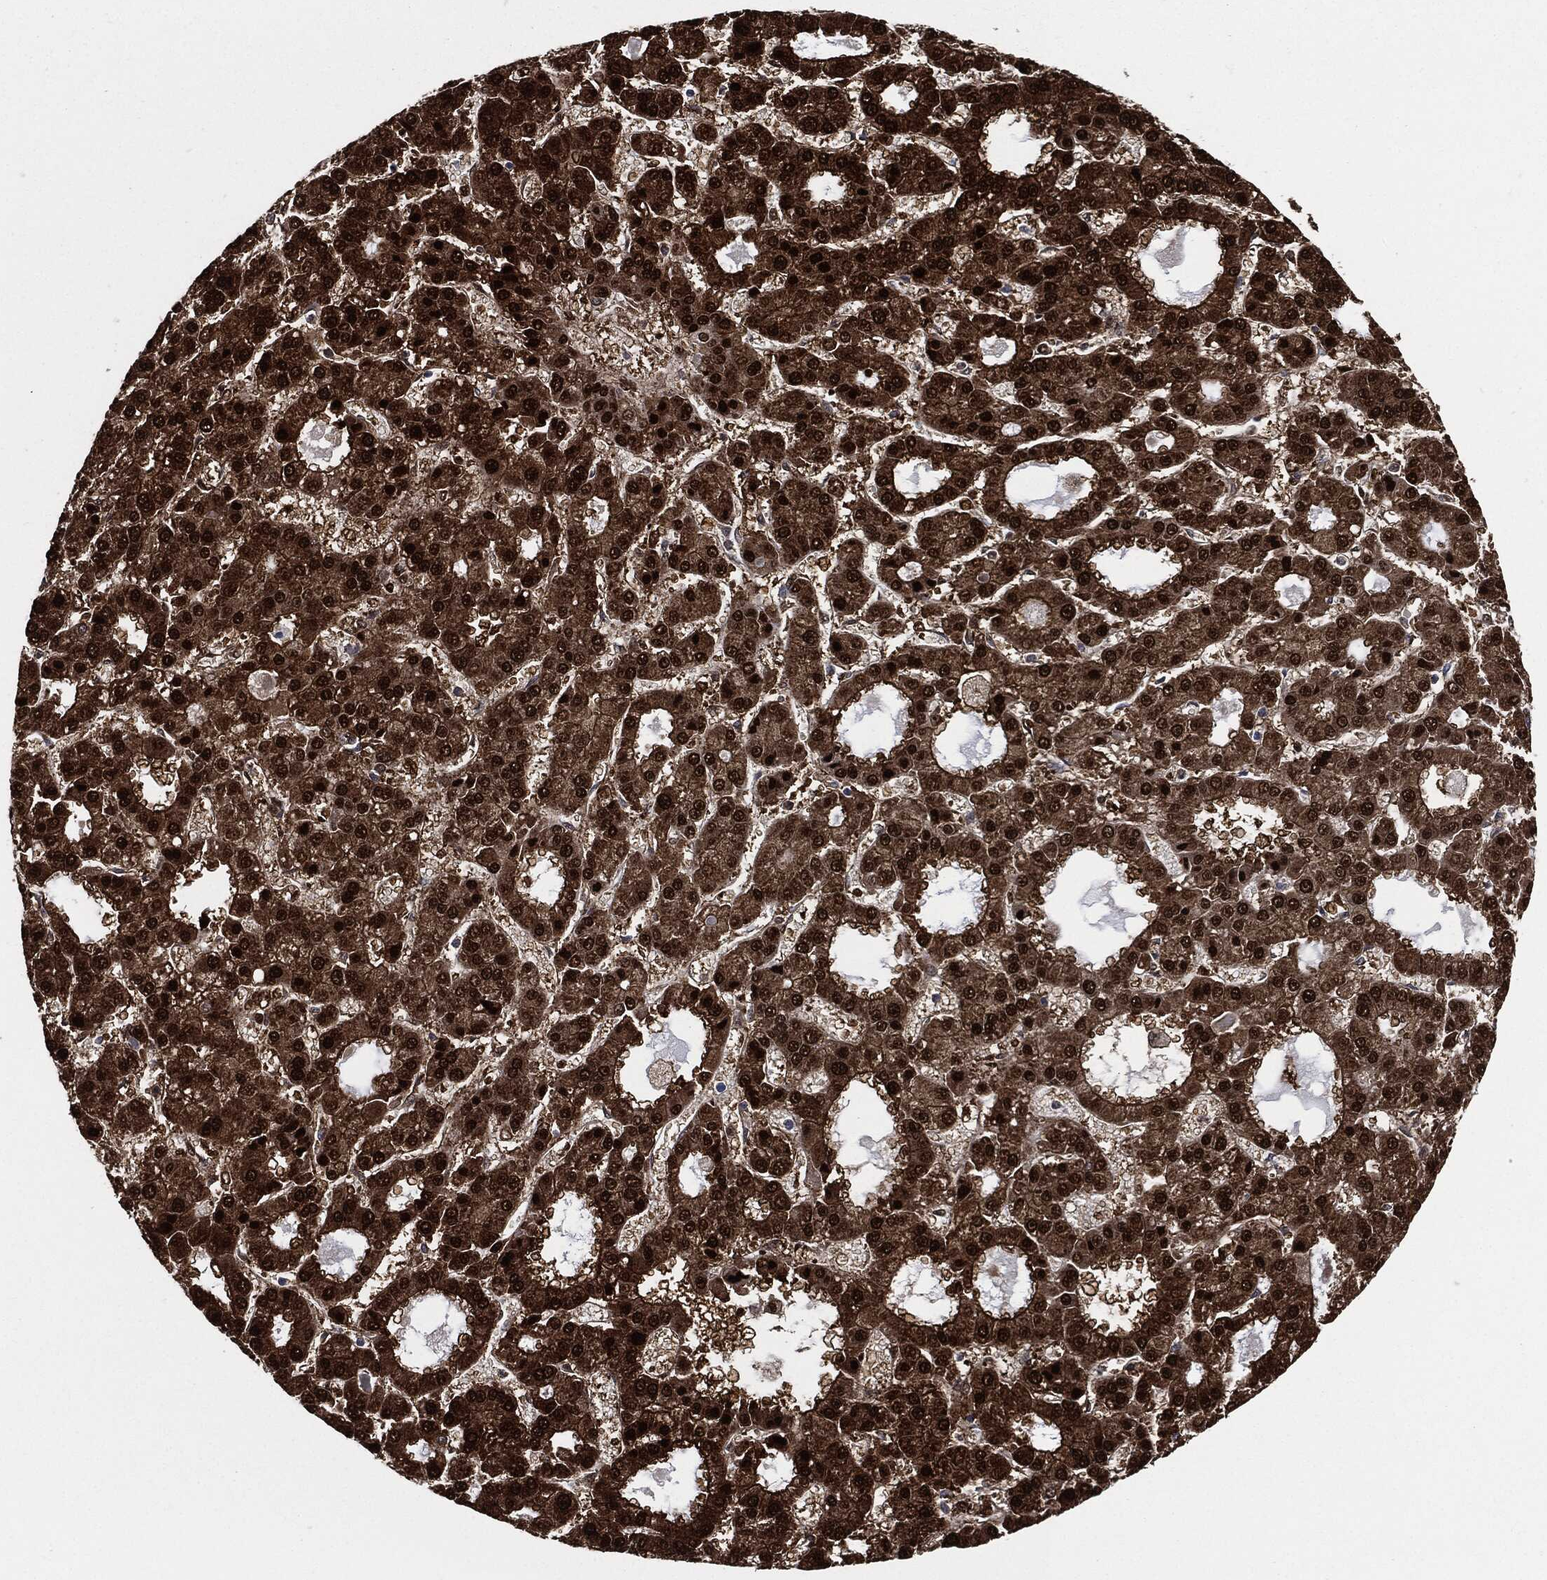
{"staining": {"intensity": "strong", "quantity": "25%-75%", "location": "cytoplasmic/membranous,nuclear"}, "tissue": "liver cancer", "cell_type": "Tumor cells", "image_type": "cancer", "snomed": [{"axis": "morphology", "description": "Carcinoma, Hepatocellular, NOS"}, {"axis": "topography", "description": "Liver"}], "caption": "Hepatocellular carcinoma (liver) stained for a protein (brown) shows strong cytoplasmic/membranous and nuclear positive positivity in approximately 25%-75% of tumor cells.", "gene": "DCTN1", "patient": {"sex": "male", "age": 70}}